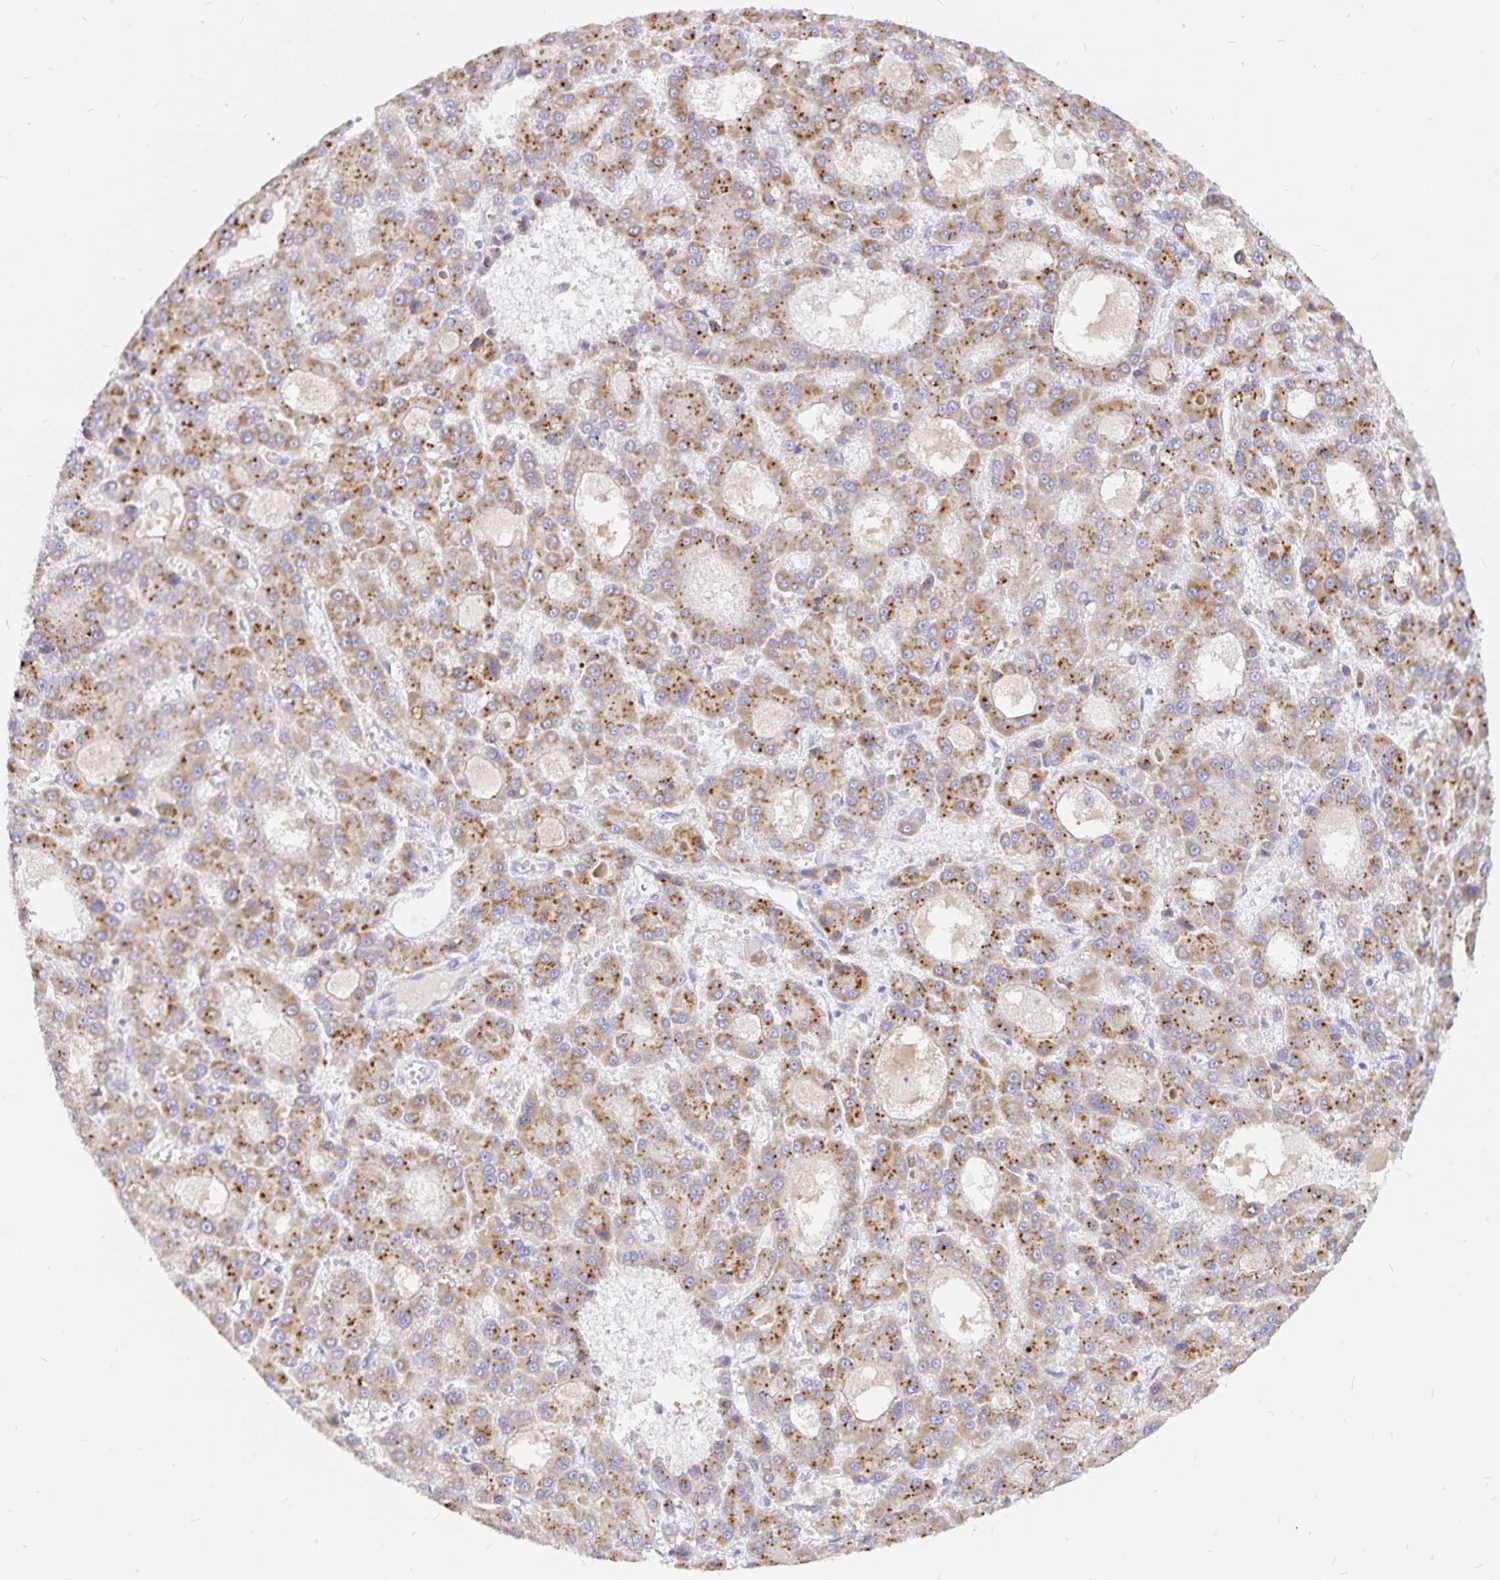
{"staining": {"intensity": "moderate", "quantity": ">75%", "location": "cytoplasmic/membranous"}, "tissue": "liver cancer", "cell_type": "Tumor cells", "image_type": "cancer", "snomed": [{"axis": "morphology", "description": "Carcinoma, Hepatocellular, NOS"}, {"axis": "topography", "description": "Liver"}], "caption": "Immunohistochemistry micrograph of neoplastic tissue: hepatocellular carcinoma (liver) stained using IHC reveals medium levels of moderate protein expression localized specifically in the cytoplasmic/membranous of tumor cells, appearing as a cytoplasmic/membranous brown color.", "gene": "PKHD1", "patient": {"sex": "male", "age": 70}}